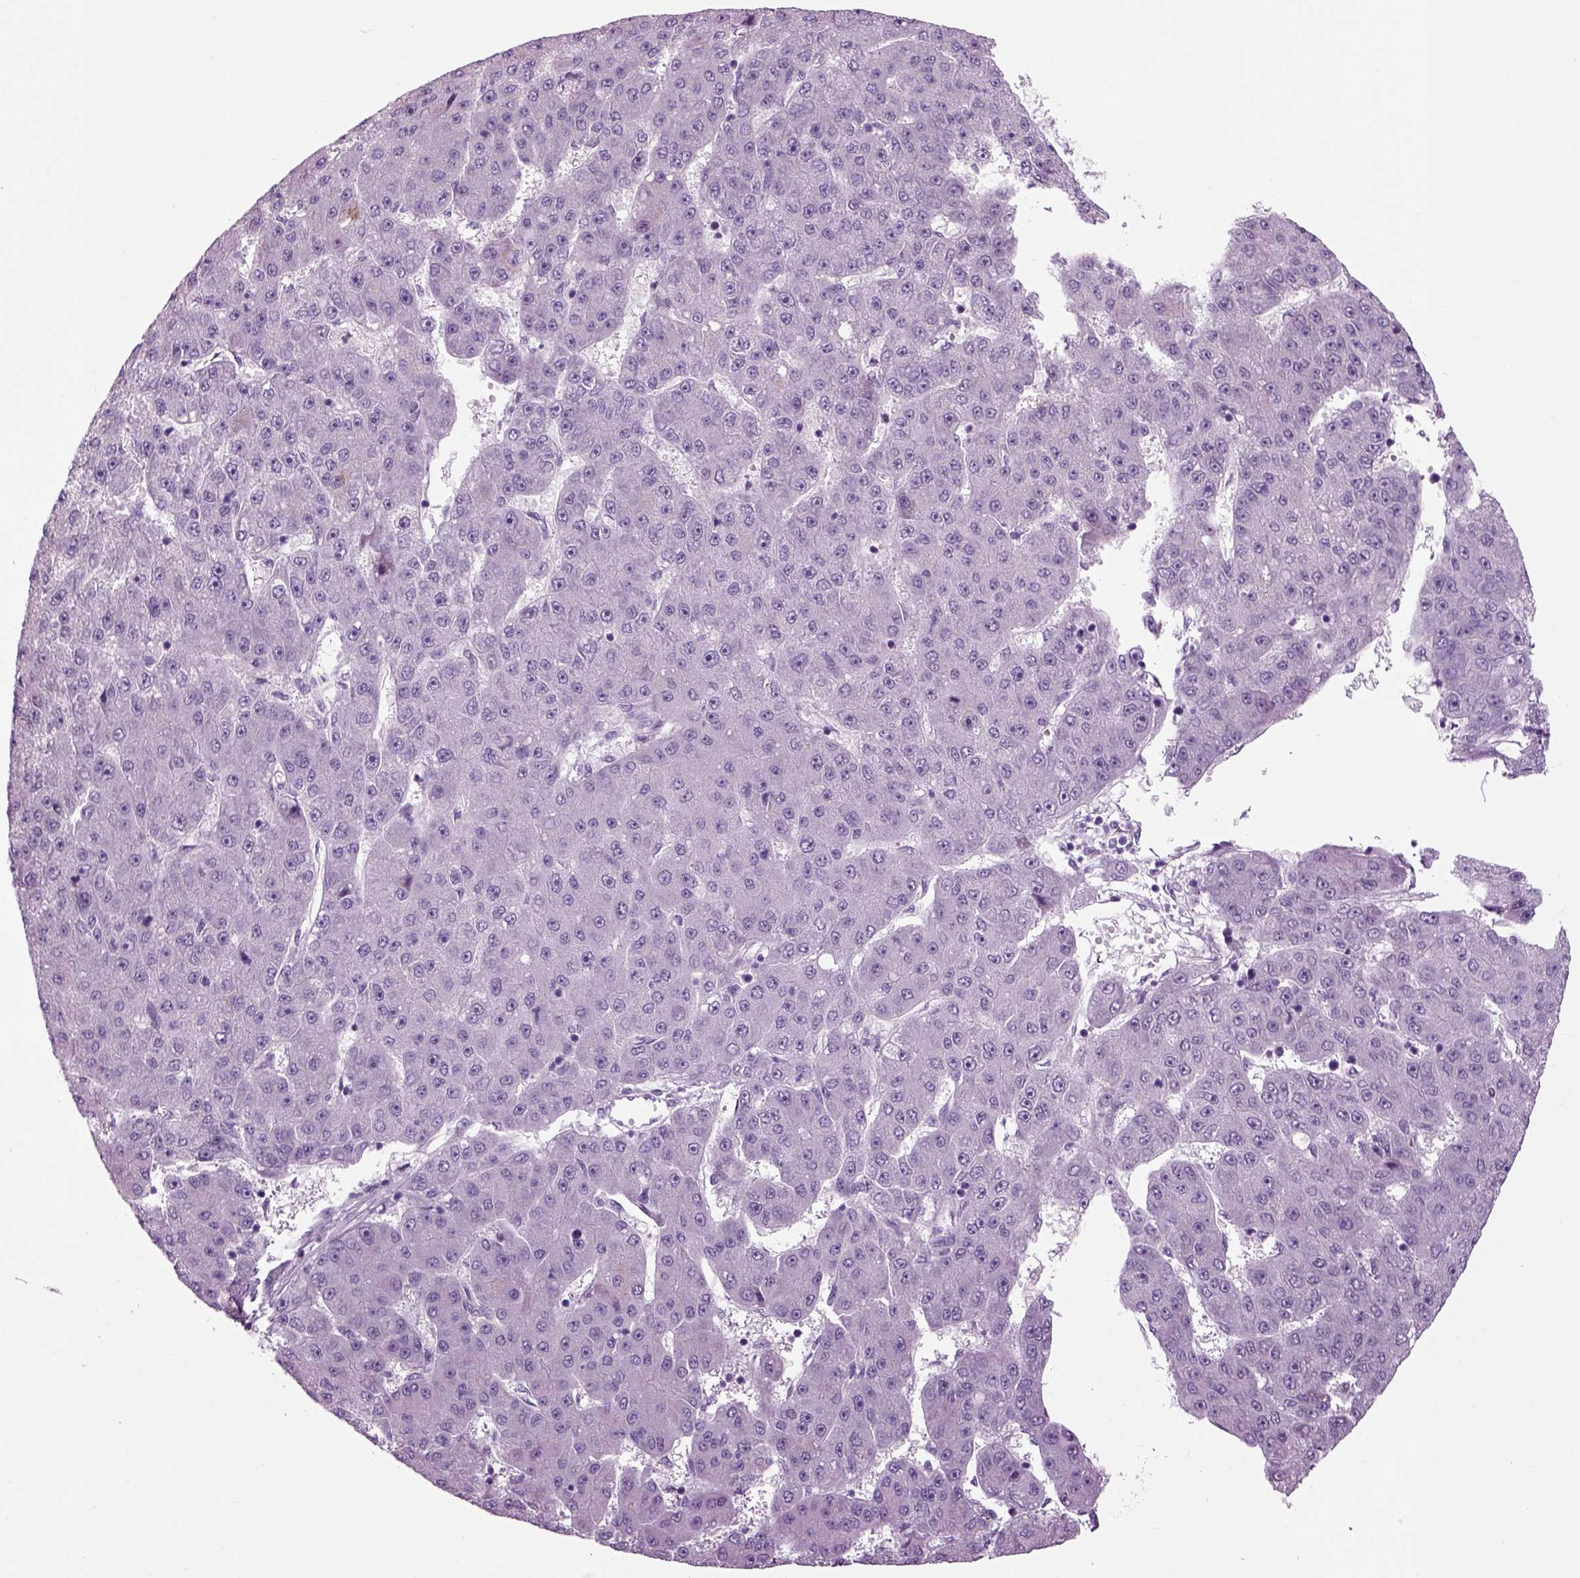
{"staining": {"intensity": "negative", "quantity": "none", "location": "none"}, "tissue": "liver cancer", "cell_type": "Tumor cells", "image_type": "cancer", "snomed": [{"axis": "morphology", "description": "Carcinoma, Hepatocellular, NOS"}, {"axis": "topography", "description": "Liver"}], "caption": "Immunohistochemistry micrograph of neoplastic tissue: liver hepatocellular carcinoma stained with DAB exhibits no significant protein positivity in tumor cells.", "gene": "ARID3A", "patient": {"sex": "male", "age": 67}}